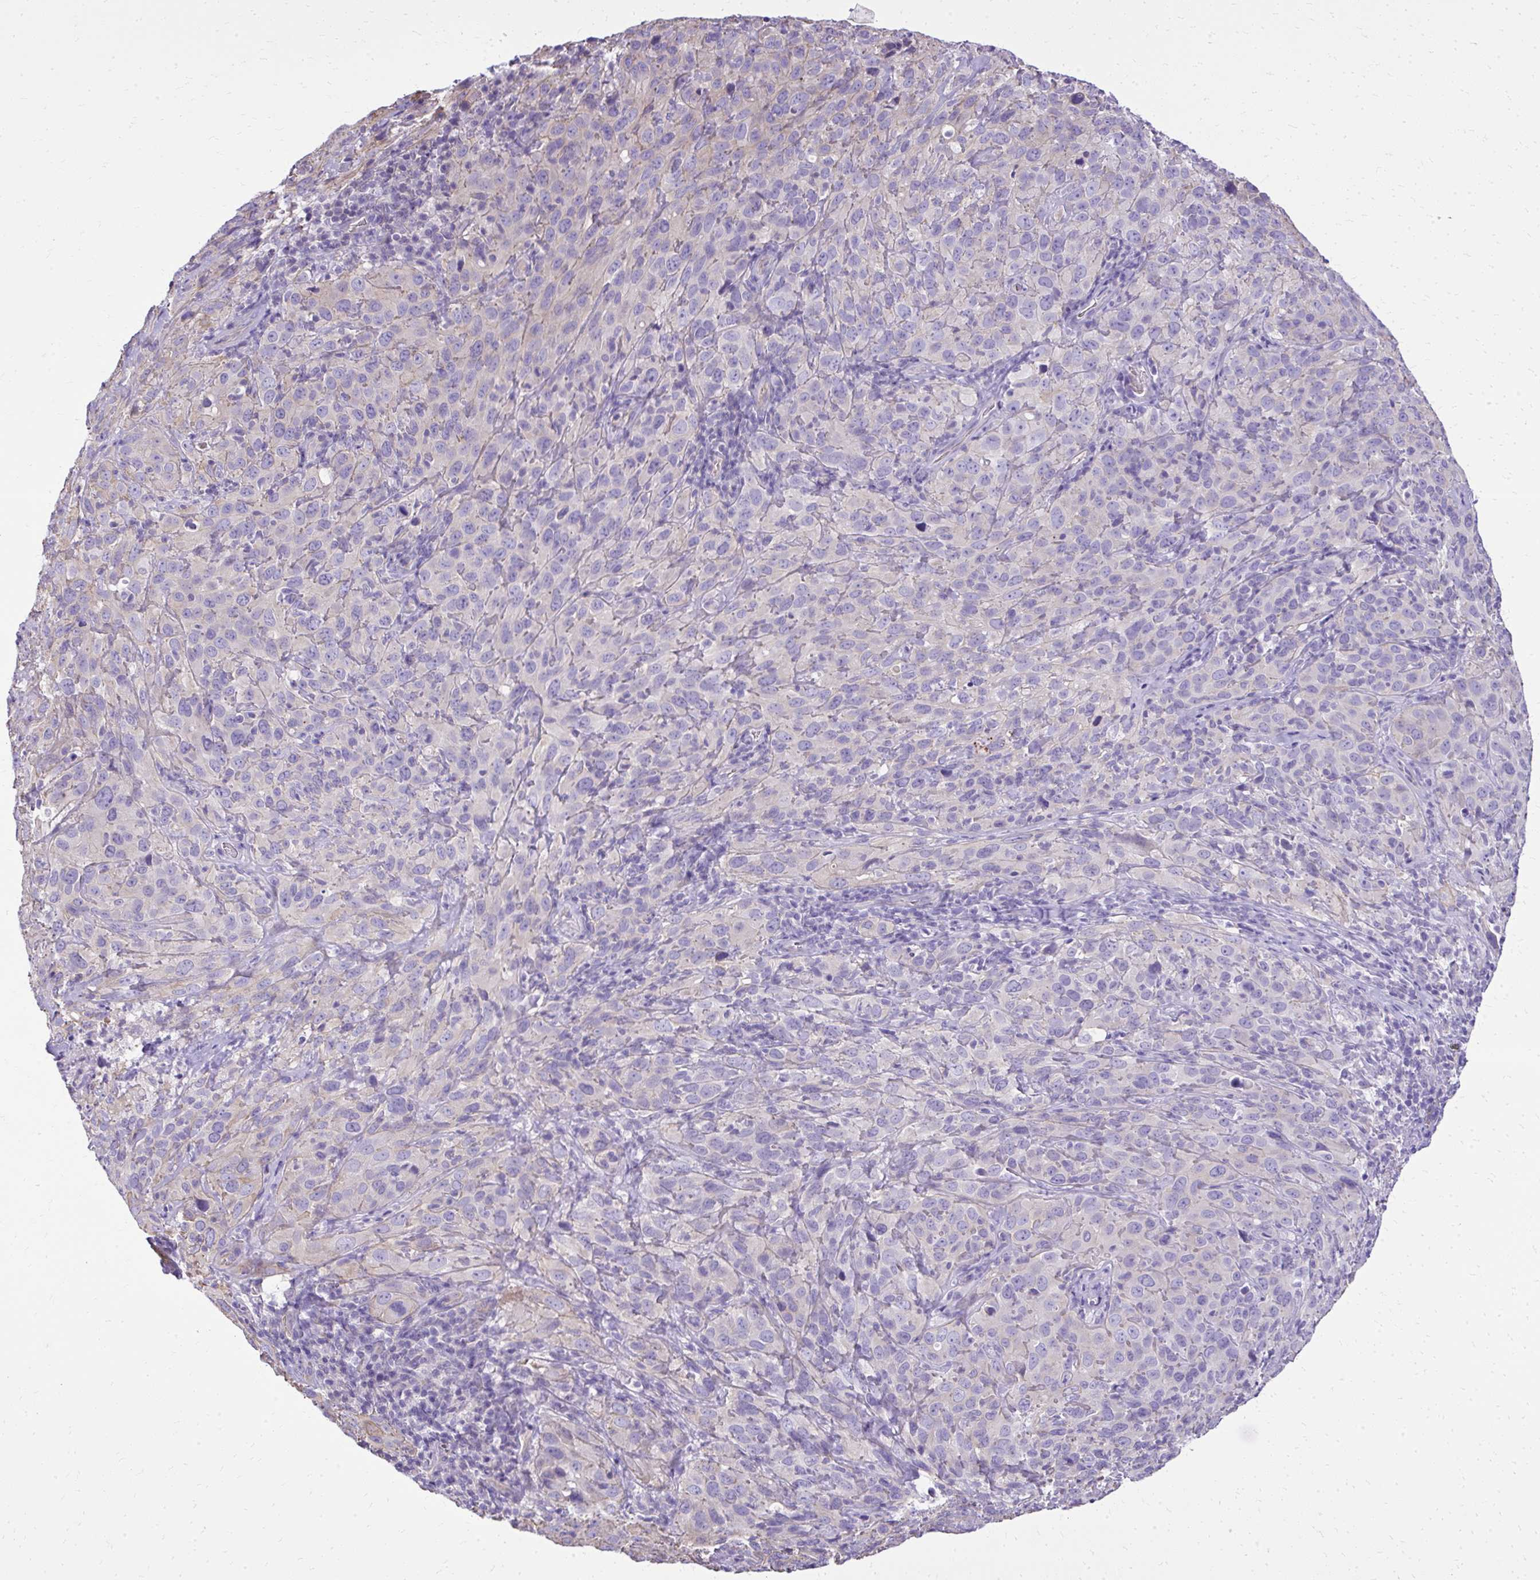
{"staining": {"intensity": "negative", "quantity": "none", "location": "none"}, "tissue": "cervical cancer", "cell_type": "Tumor cells", "image_type": "cancer", "snomed": [{"axis": "morphology", "description": "Squamous cell carcinoma, NOS"}, {"axis": "topography", "description": "Cervix"}], "caption": "Protein analysis of cervical cancer displays no significant positivity in tumor cells.", "gene": "RUNDC3B", "patient": {"sex": "female", "age": 51}}